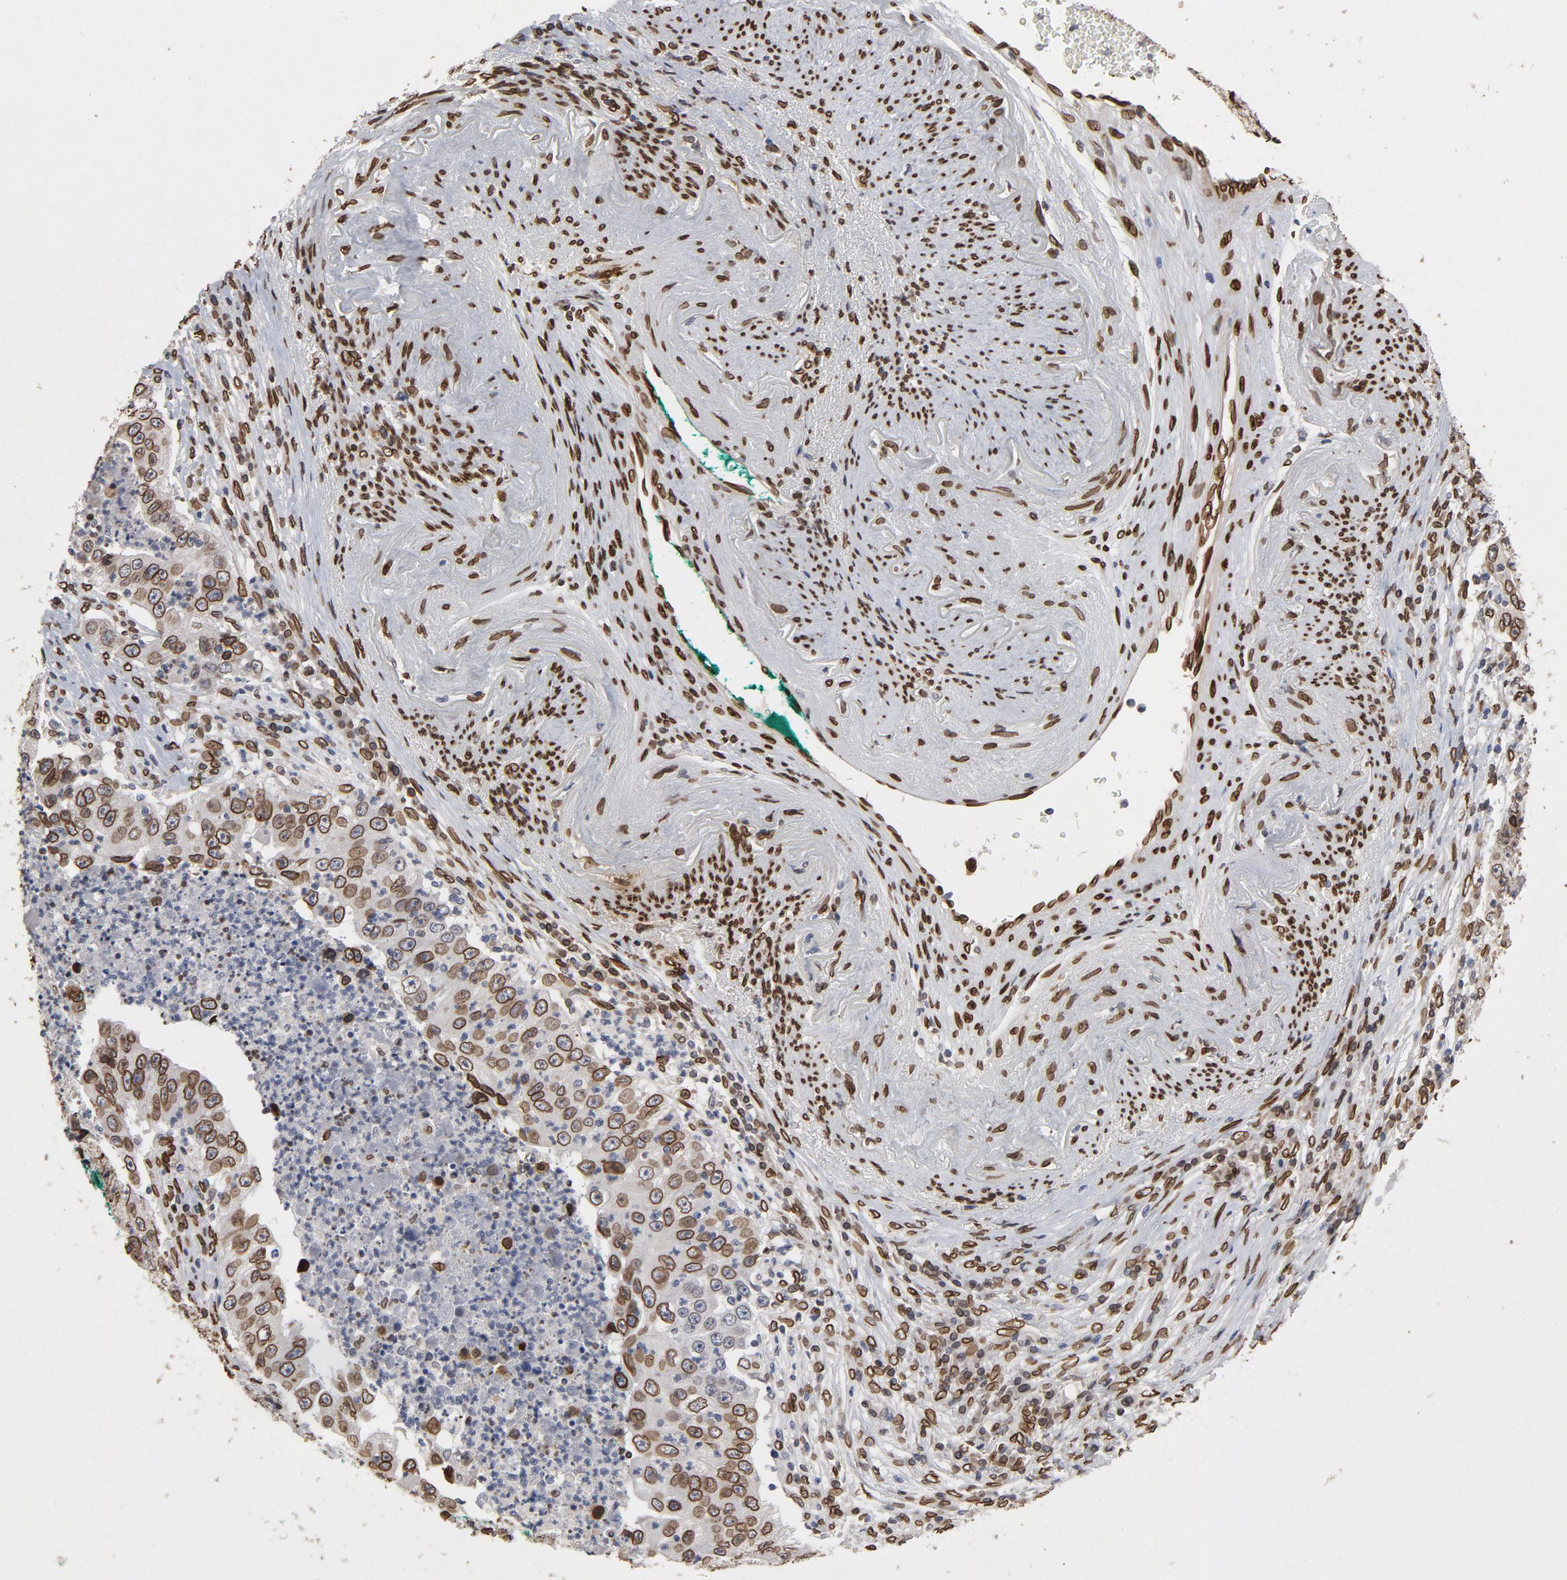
{"staining": {"intensity": "strong", "quantity": ">75%", "location": "cytoplasmic/membranous,nuclear"}, "tissue": "lung cancer", "cell_type": "Tumor cells", "image_type": "cancer", "snomed": [{"axis": "morphology", "description": "Squamous cell carcinoma, NOS"}, {"axis": "topography", "description": "Lung"}], "caption": "This is an image of IHC staining of lung cancer (squamous cell carcinoma), which shows strong positivity in the cytoplasmic/membranous and nuclear of tumor cells.", "gene": "LMNA", "patient": {"sex": "male", "age": 64}}